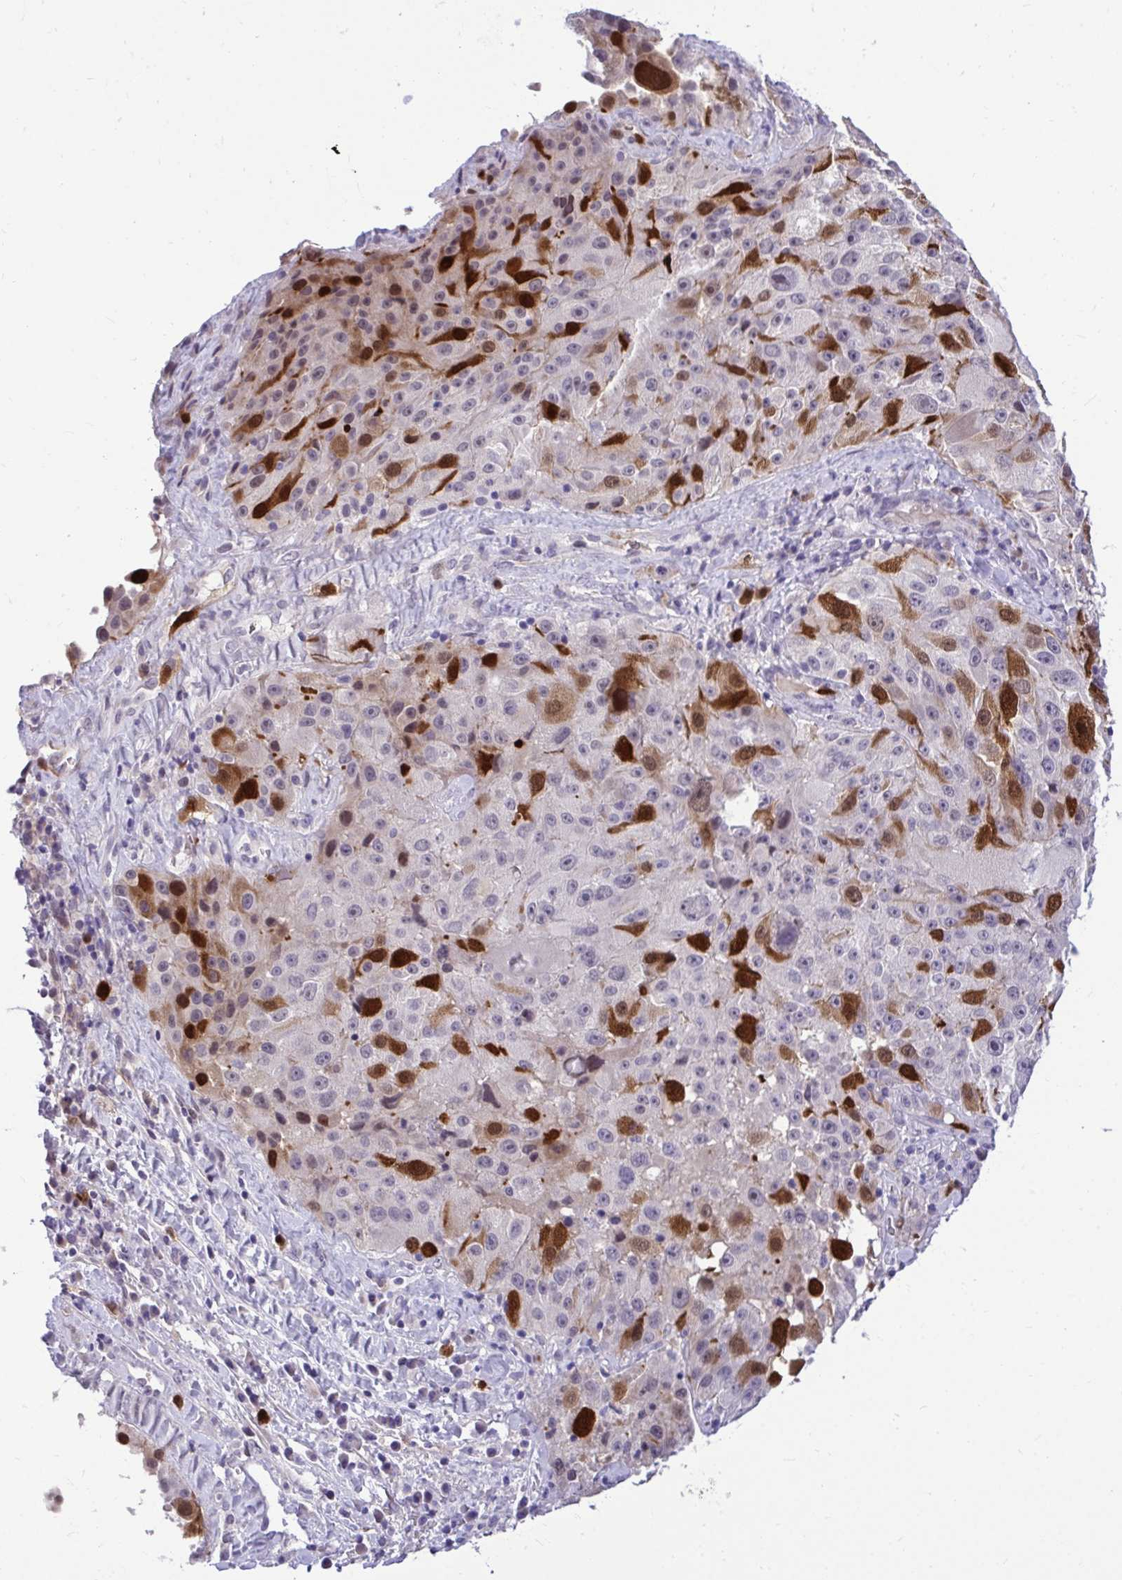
{"staining": {"intensity": "strong", "quantity": "25%-75%", "location": "cytoplasmic/membranous,nuclear"}, "tissue": "melanoma", "cell_type": "Tumor cells", "image_type": "cancer", "snomed": [{"axis": "morphology", "description": "Malignant melanoma, Metastatic site"}, {"axis": "topography", "description": "Lymph node"}], "caption": "Immunohistochemistry staining of malignant melanoma (metastatic site), which shows high levels of strong cytoplasmic/membranous and nuclear staining in approximately 25%-75% of tumor cells indicating strong cytoplasmic/membranous and nuclear protein staining. The staining was performed using DAB (3,3'-diaminobenzidine) (brown) for protein detection and nuclei were counterstained in hematoxylin (blue).", "gene": "CDC20", "patient": {"sex": "male", "age": 62}}